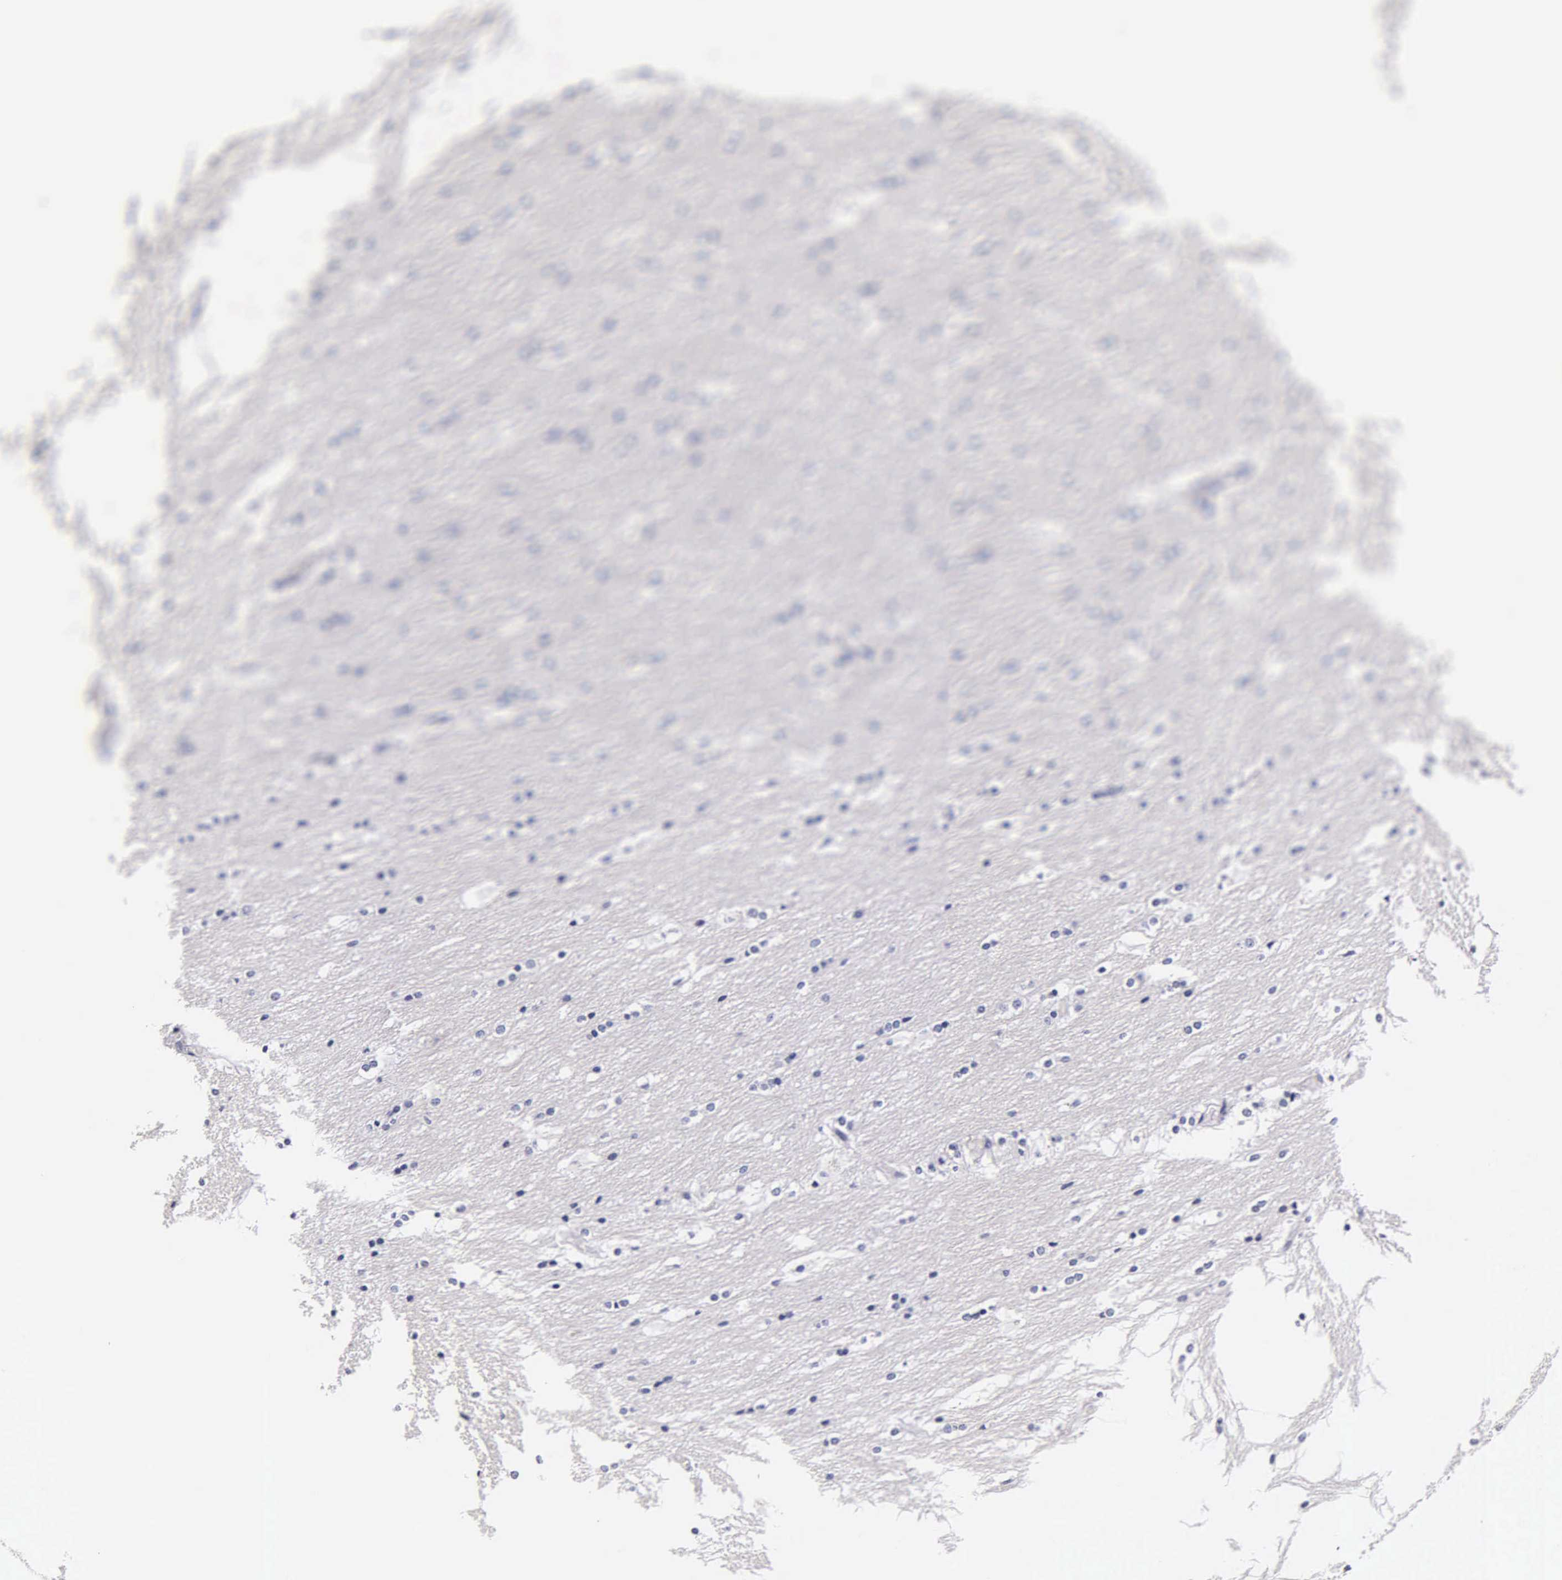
{"staining": {"intensity": "negative", "quantity": "none", "location": "none"}, "tissue": "caudate", "cell_type": "Glial cells", "image_type": "normal", "snomed": [{"axis": "morphology", "description": "Normal tissue, NOS"}, {"axis": "topography", "description": "Lateral ventricle wall"}], "caption": "The image shows no staining of glial cells in unremarkable caudate.", "gene": "MB", "patient": {"sex": "female", "age": 19}}